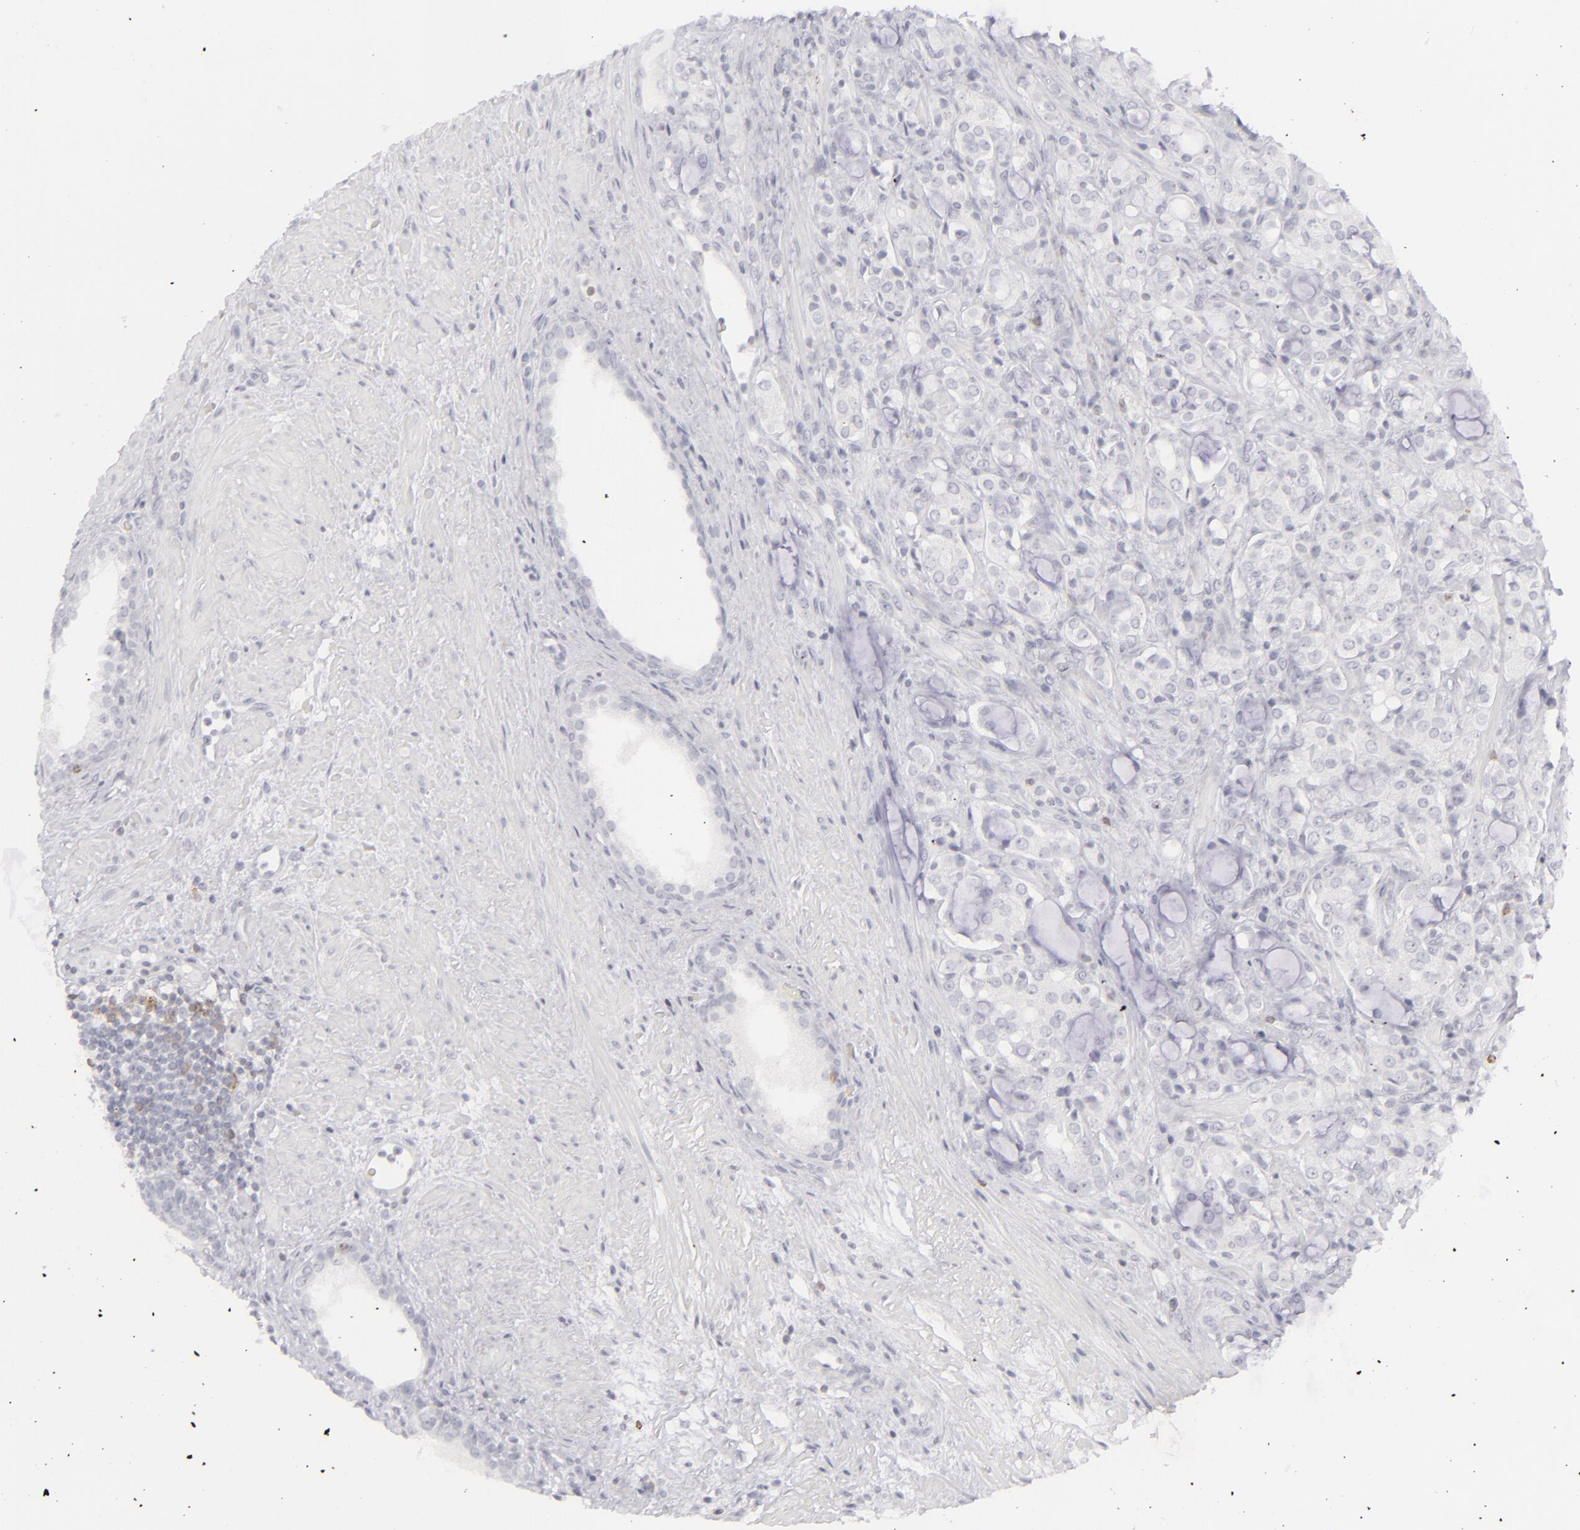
{"staining": {"intensity": "negative", "quantity": "none", "location": "none"}, "tissue": "prostate cancer", "cell_type": "Tumor cells", "image_type": "cancer", "snomed": [{"axis": "morphology", "description": "Adenocarcinoma, High grade"}, {"axis": "topography", "description": "Prostate"}], "caption": "There is no significant expression in tumor cells of prostate cancer (adenocarcinoma (high-grade)).", "gene": "CD7", "patient": {"sex": "male", "age": 72}}